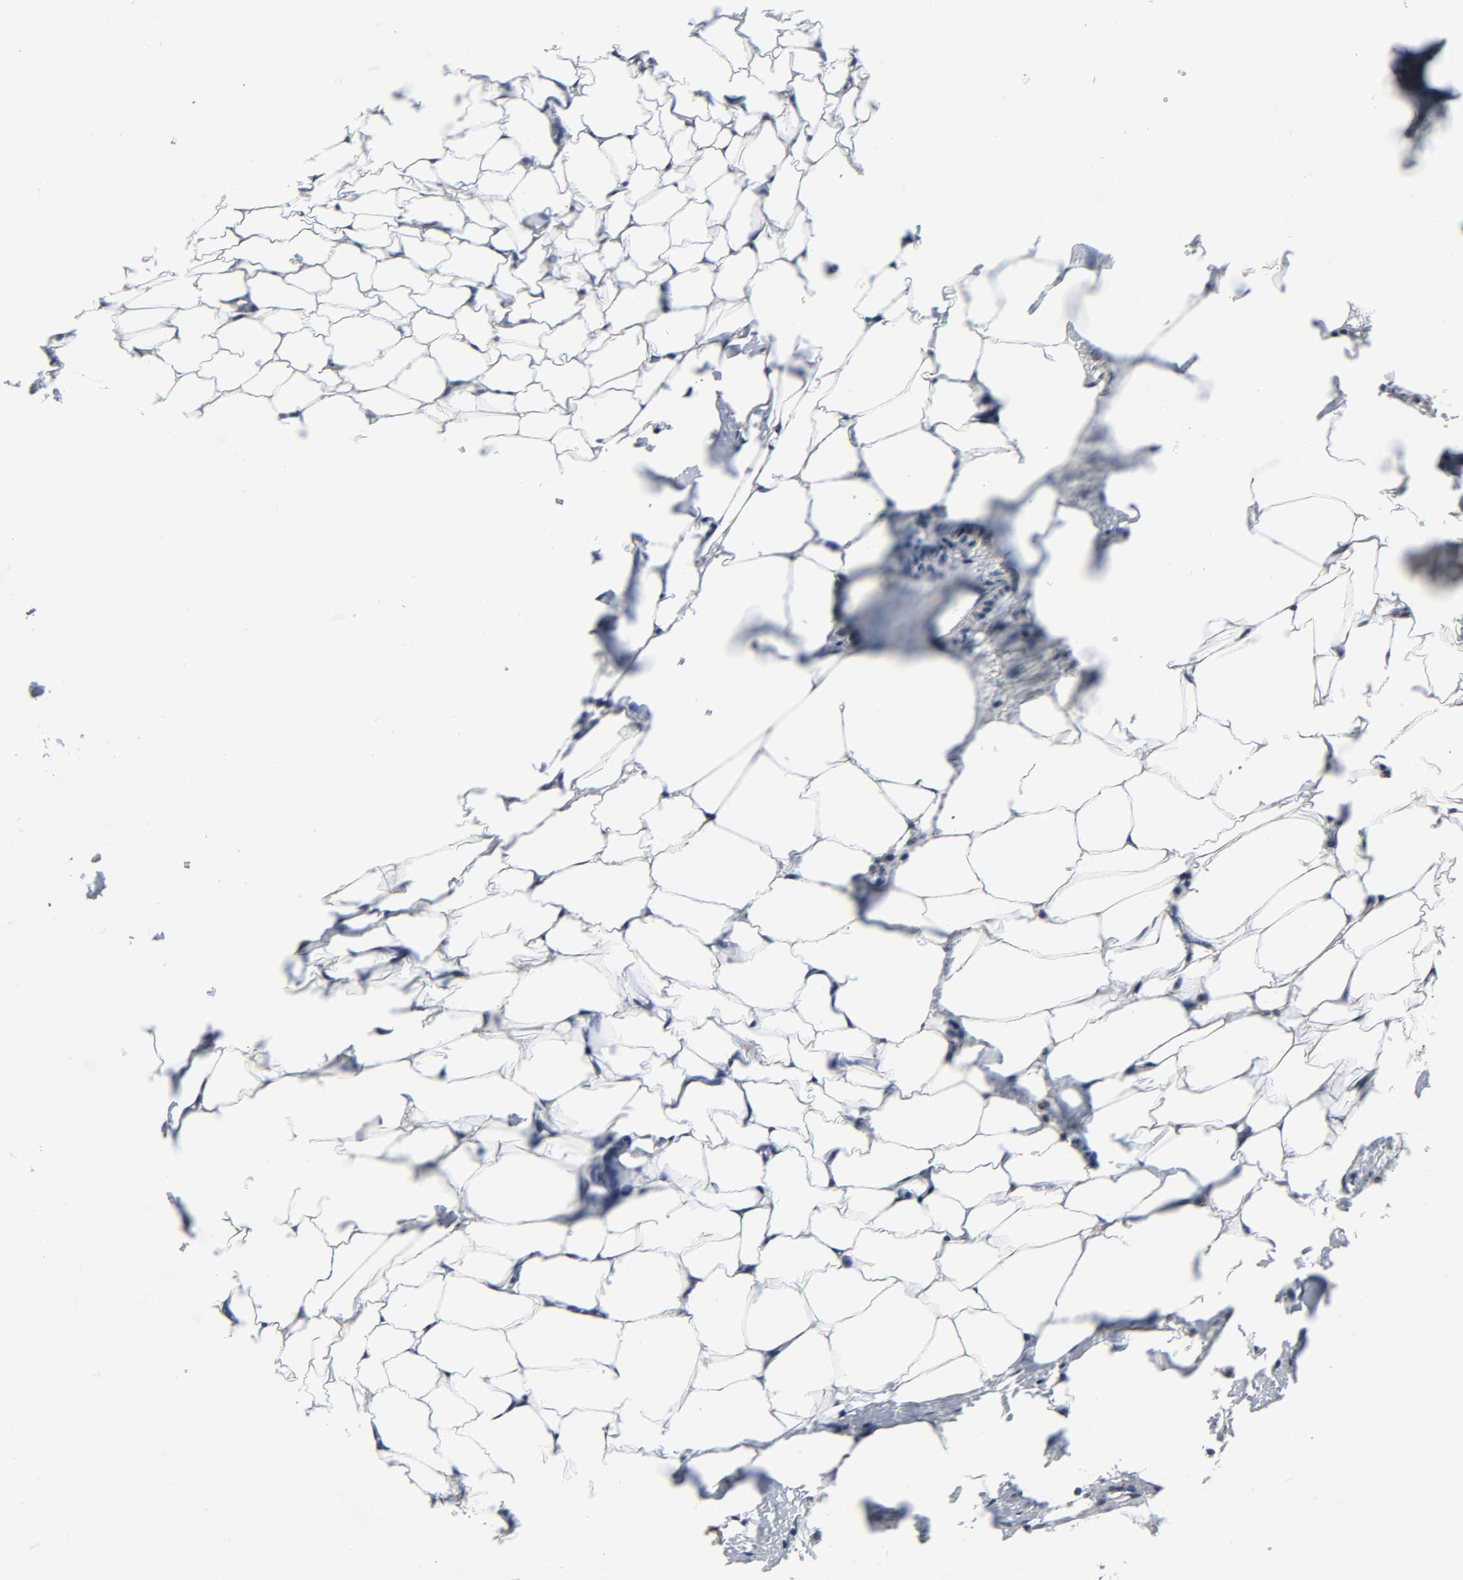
{"staining": {"intensity": "negative", "quantity": "none", "location": "none"}, "tissue": "colorectal cancer", "cell_type": "Tumor cells", "image_type": "cancer", "snomed": [{"axis": "morphology", "description": "Adenocarcinoma, NOS"}, {"axis": "topography", "description": "Colon"}], "caption": "IHC of colorectal cancer demonstrates no positivity in tumor cells. The staining was performed using DAB (3,3'-diaminobenzidine) to visualize the protein expression in brown, while the nuclei were stained in blue with hematoxylin (Magnification: 20x).", "gene": "XRCC1", "patient": {"sex": "female", "age": 55}}